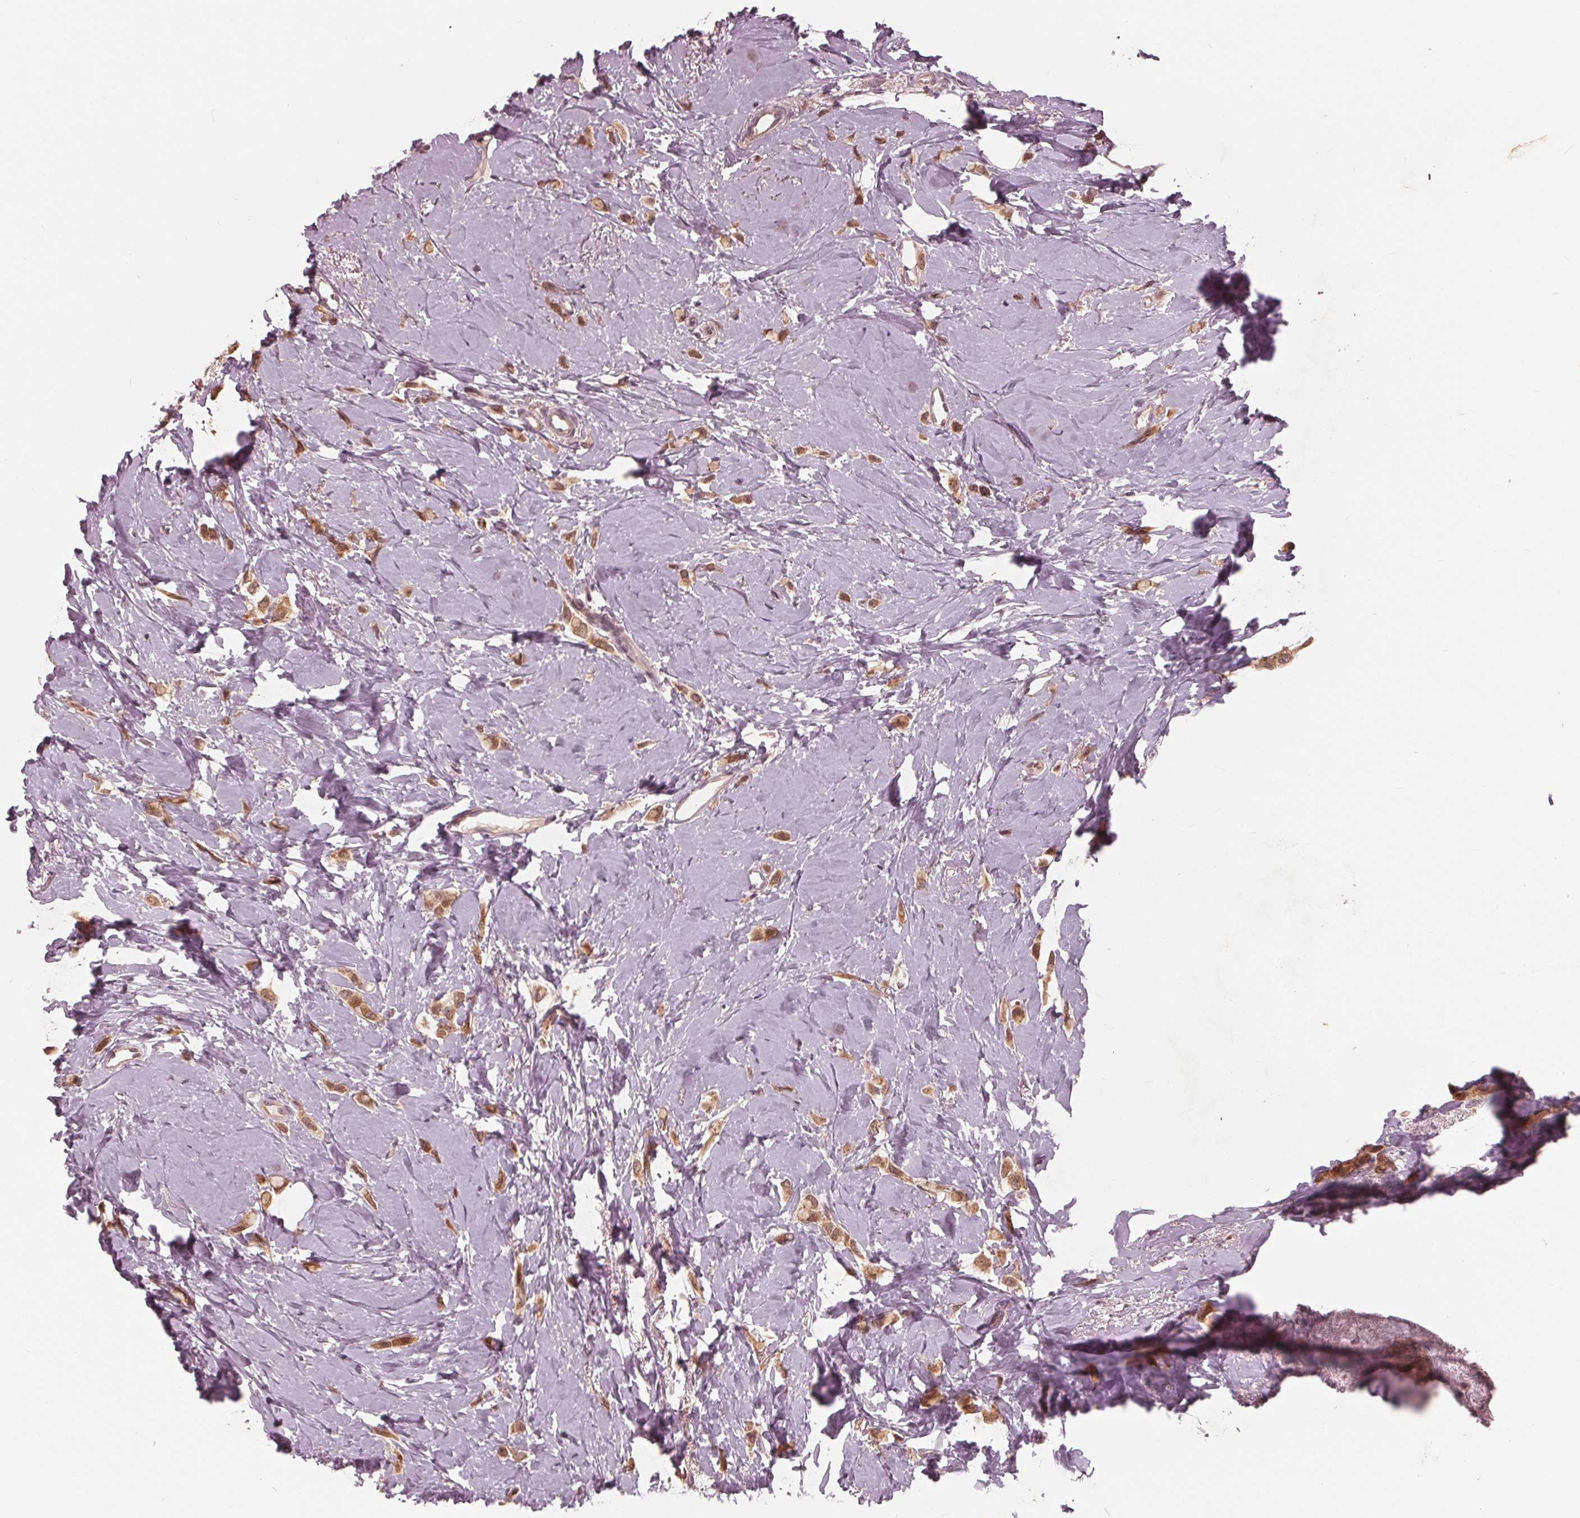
{"staining": {"intensity": "moderate", "quantity": ">75%", "location": "cytoplasmic/membranous"}, "tissue": "breast cancer", "cell_type": "Tumor cells", "image_type": "cancer", "snomed": [{"axis": "morphology", "description": "Lobular carcinoma"}, {"axis": "topography", "description": "Breast"}], "caption": "Breast lobular carcinoma was stained to show a protein in brown. There is medium levels of moderate cytoplasmic/membranous staining in about >75% of tumor cells. The protein is stained brown, and the nuclei are stained in blue (DAB IHC with brightfield microscopy, high magnification).", "gene": "UBALD1", "patient": {"sex": "female", "age": 66}}